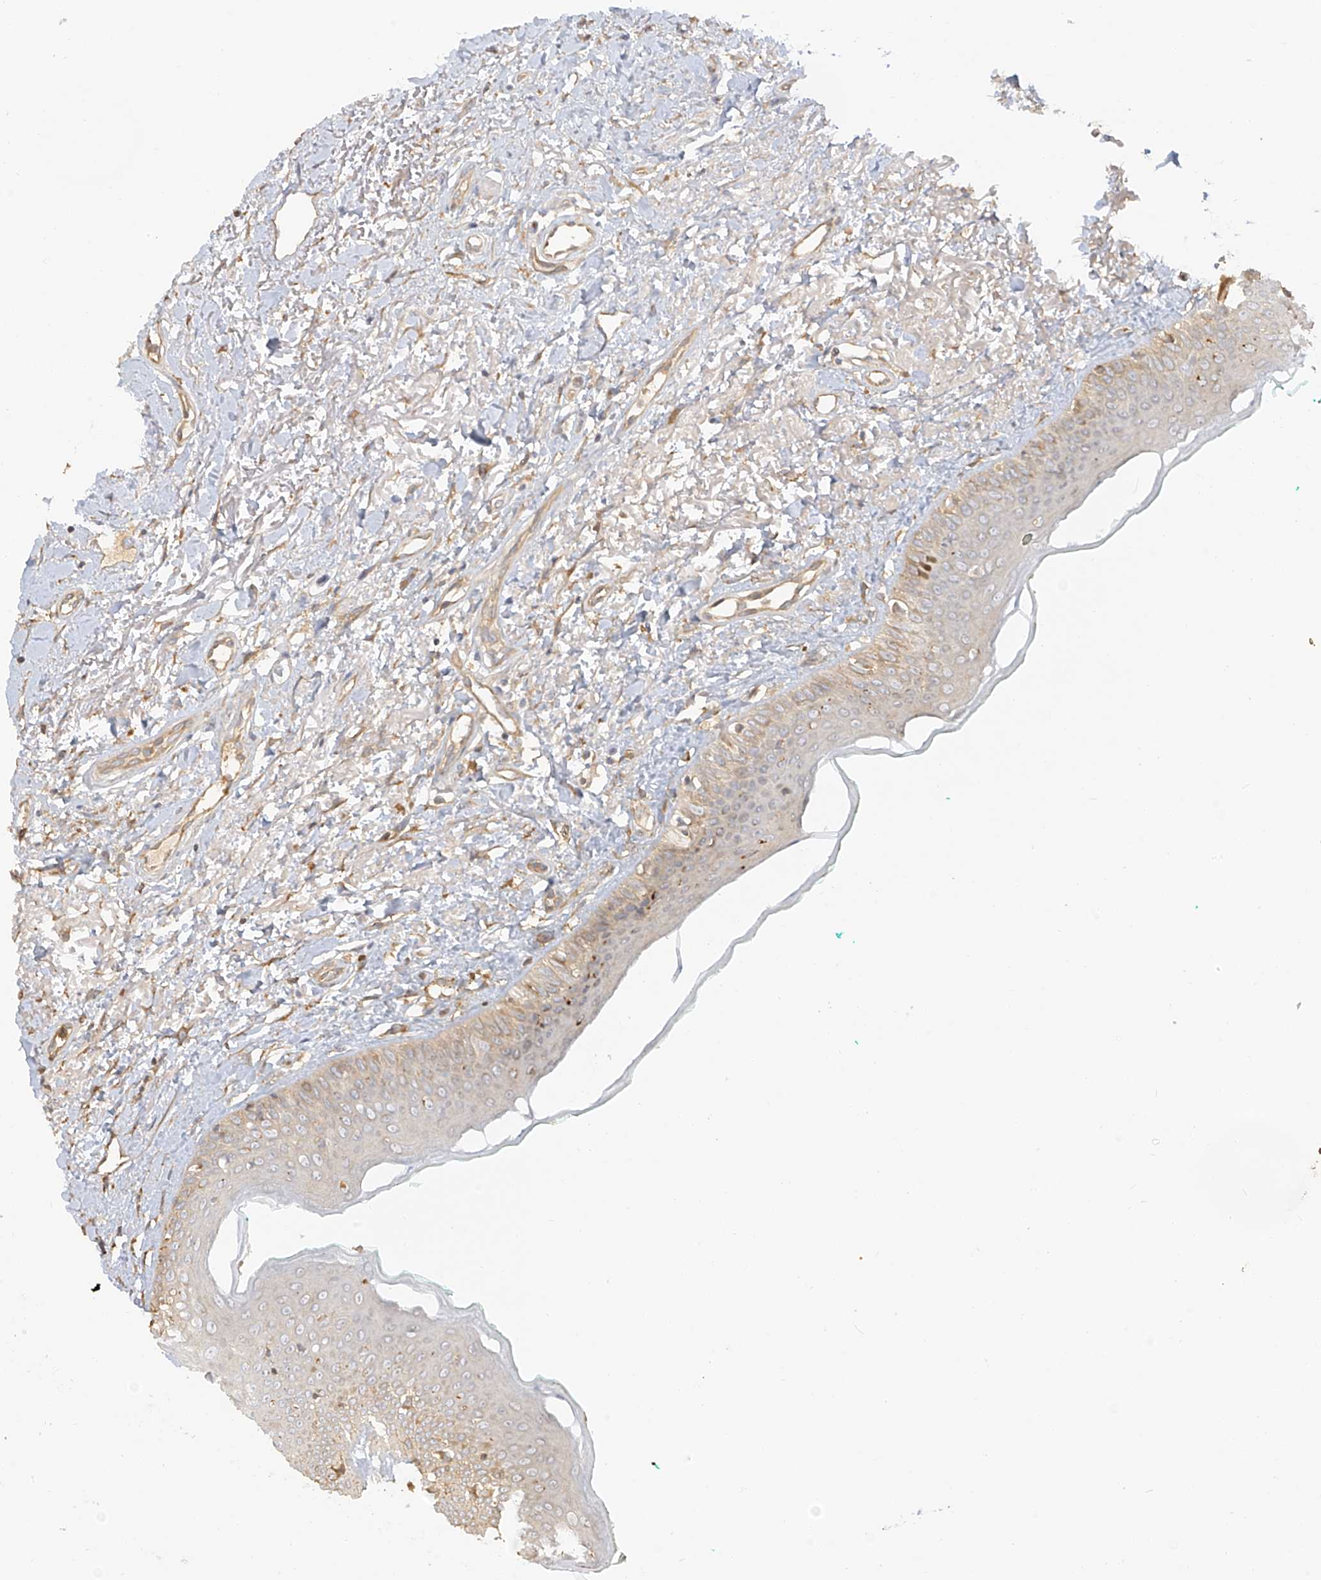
{"staining": {"intensity": "weak", "quantity": "25%-75%", "location": "cytoplasmic/membranous"}, "tissue": "oral mucosa", "cell_type": "Squamous epithelial cells", "image_type": "normal", "snomed": [{"axis": "morphology", "description": "Normal tissue, NOS"}, {"axis": "topography", "description": "Oral tissue"}], "caption": "Oral mucosa stained for a protein (brown) displays weak cytoplasmic/membranous positive positivity in about 25%-75% of squamous epithelial cells.", "gene": "UPK1B", "patient": {"sex": "female", "age": 70}}